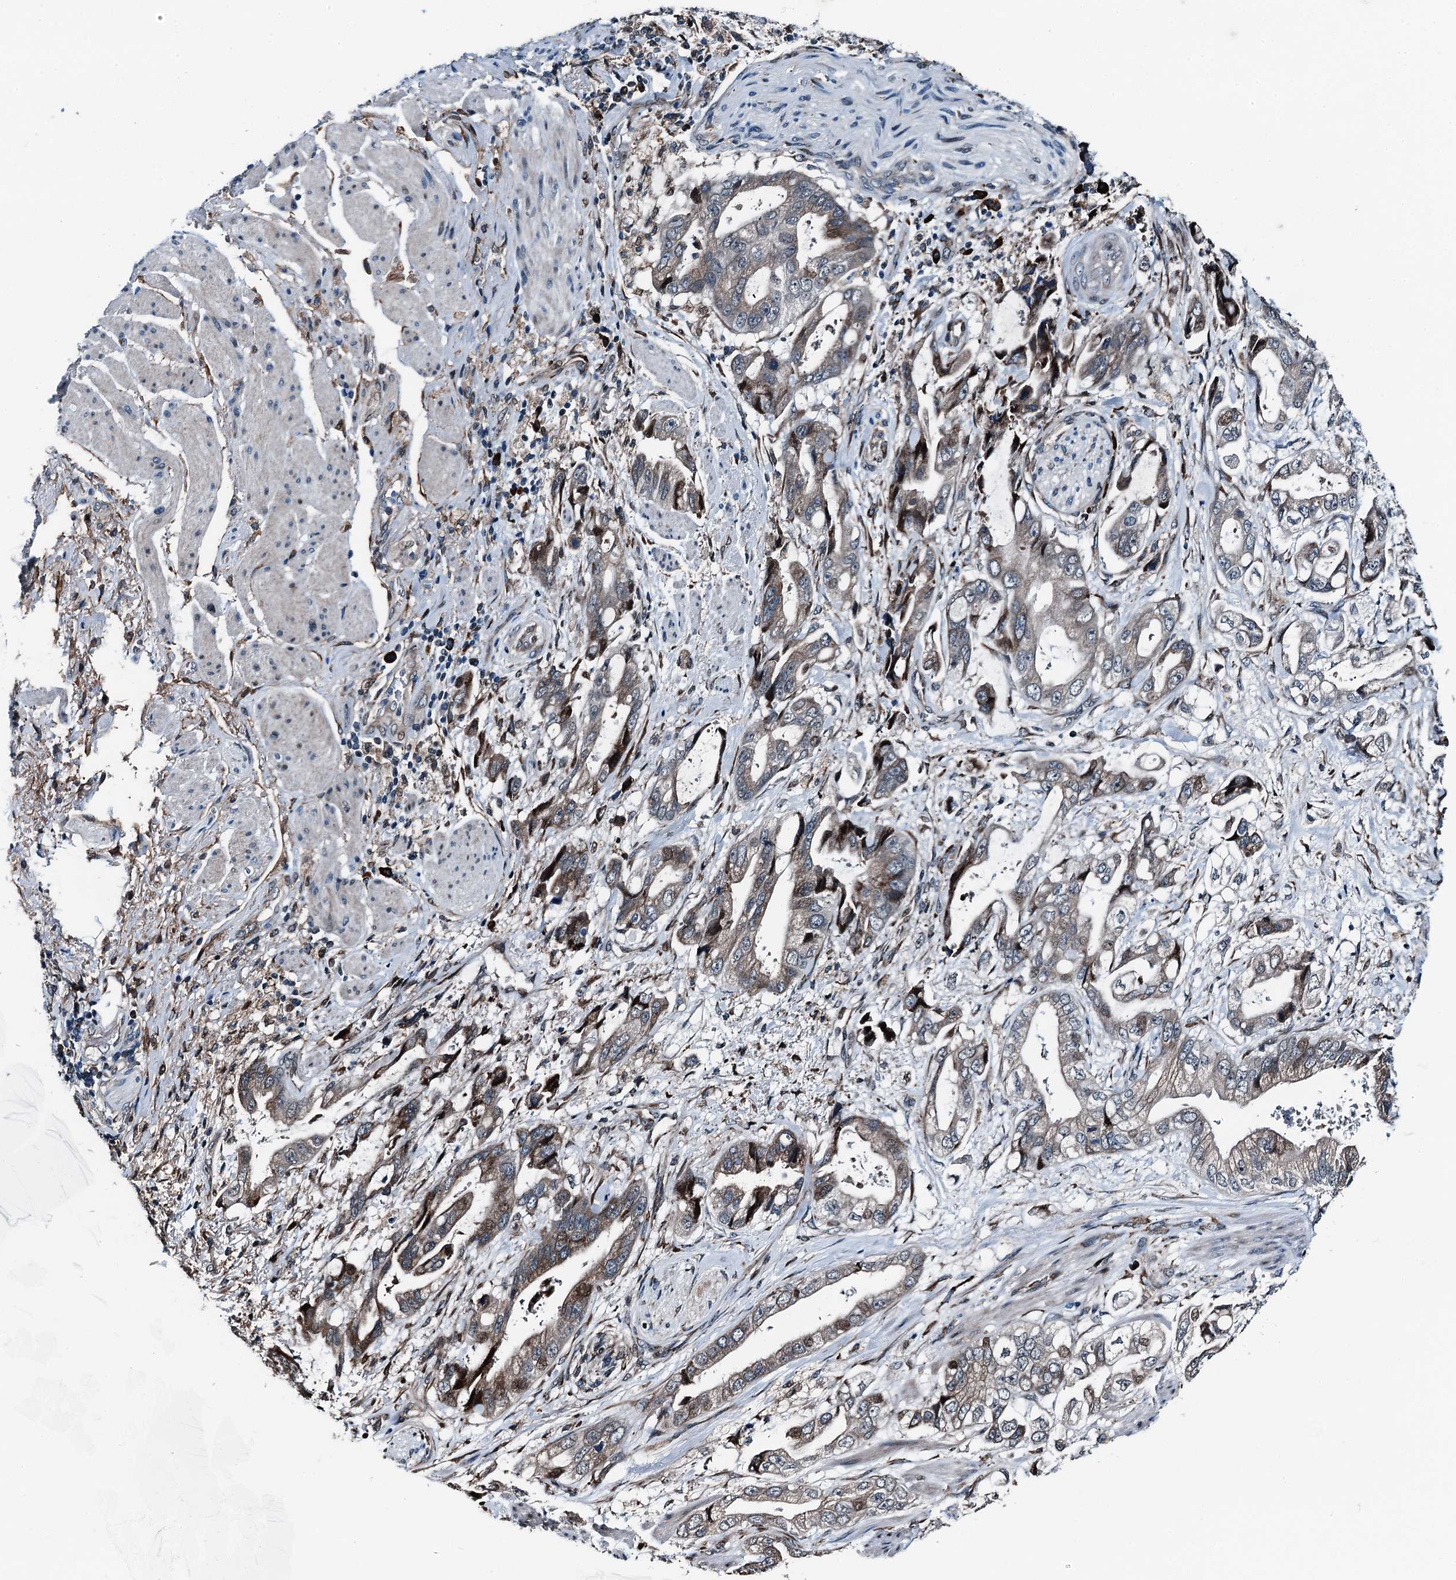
{"staining": {"intensity": "weak", "quantity": "25%-75%", "location": "cytoplasmic/membranous,nuclear"}, "tissue": "stomach cancer", "cell_type": "Tumor cells", "image_type": "cancer", "snomed": [{"axis": "morphology", "description": "Adenocarcinoma, NOS"}, {"axis": "topography", "description": "Stomach"}], "caption": "About 25%-75% of tumor cells in human adenocarcinoma (stomach) display weak cytoplasmic/membranous and nuclear protein staining as visualized by brown immunohistochemical staining.", "gene": "TAMALIN", "patient": {"sex": "male", "age": 62}}